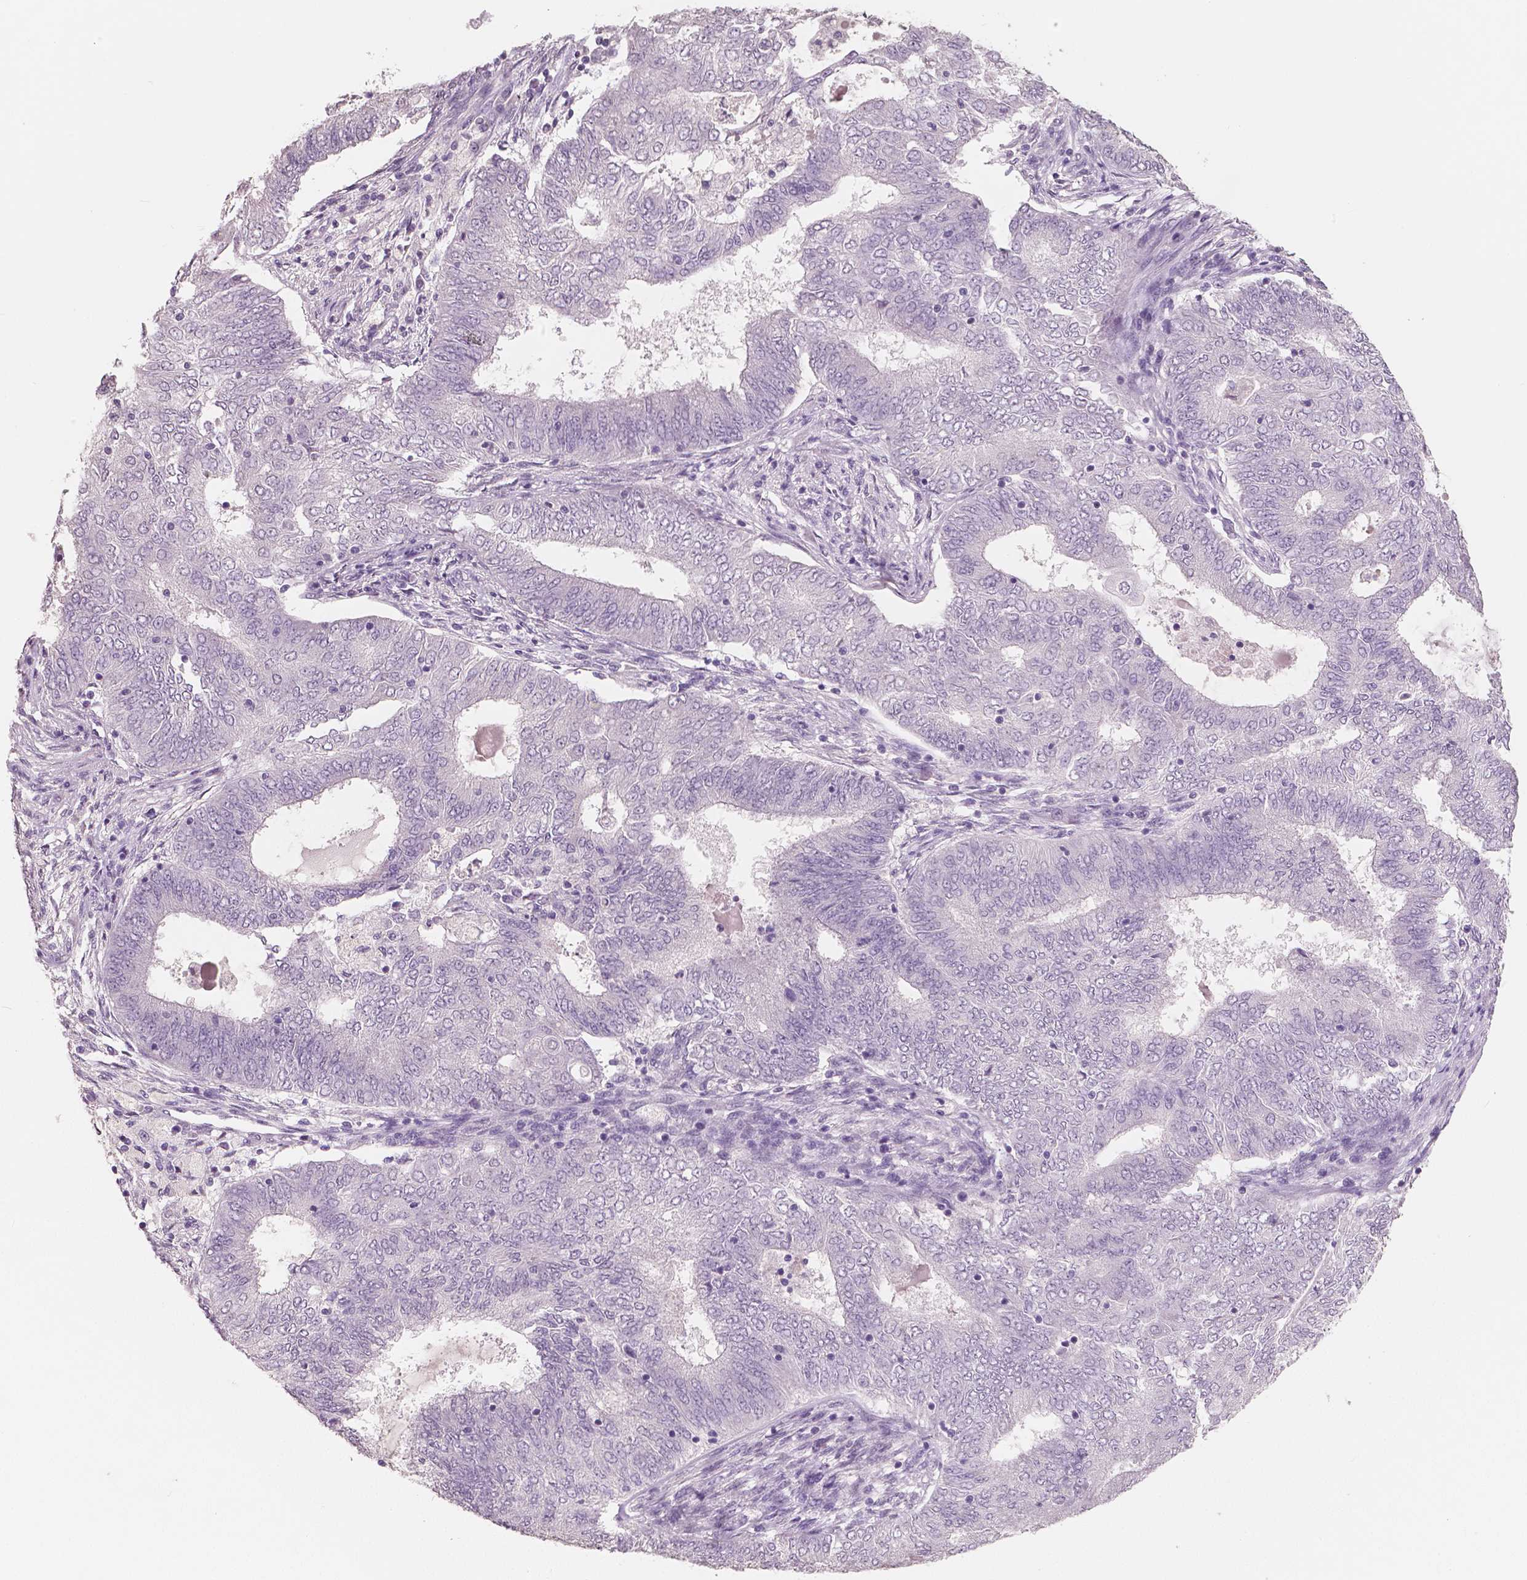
{"staining": {"intensity": "negative", "quantity": "none", "location": "none"}, "tissue": "endometrial cancer", "cell_type": "Tumor cells", "image_type": "cancer", "snomed": [{"axis": "morphology", "description": "Adenocarcinoma, NOS"}, {"axis": "topography", "description": "Endometrium"}], "caption": "Tumor cells are negative for protein expression in human endometrial cancer.", "gene": "NECAB1", "patient": {"sex": "female", "age": 62}}